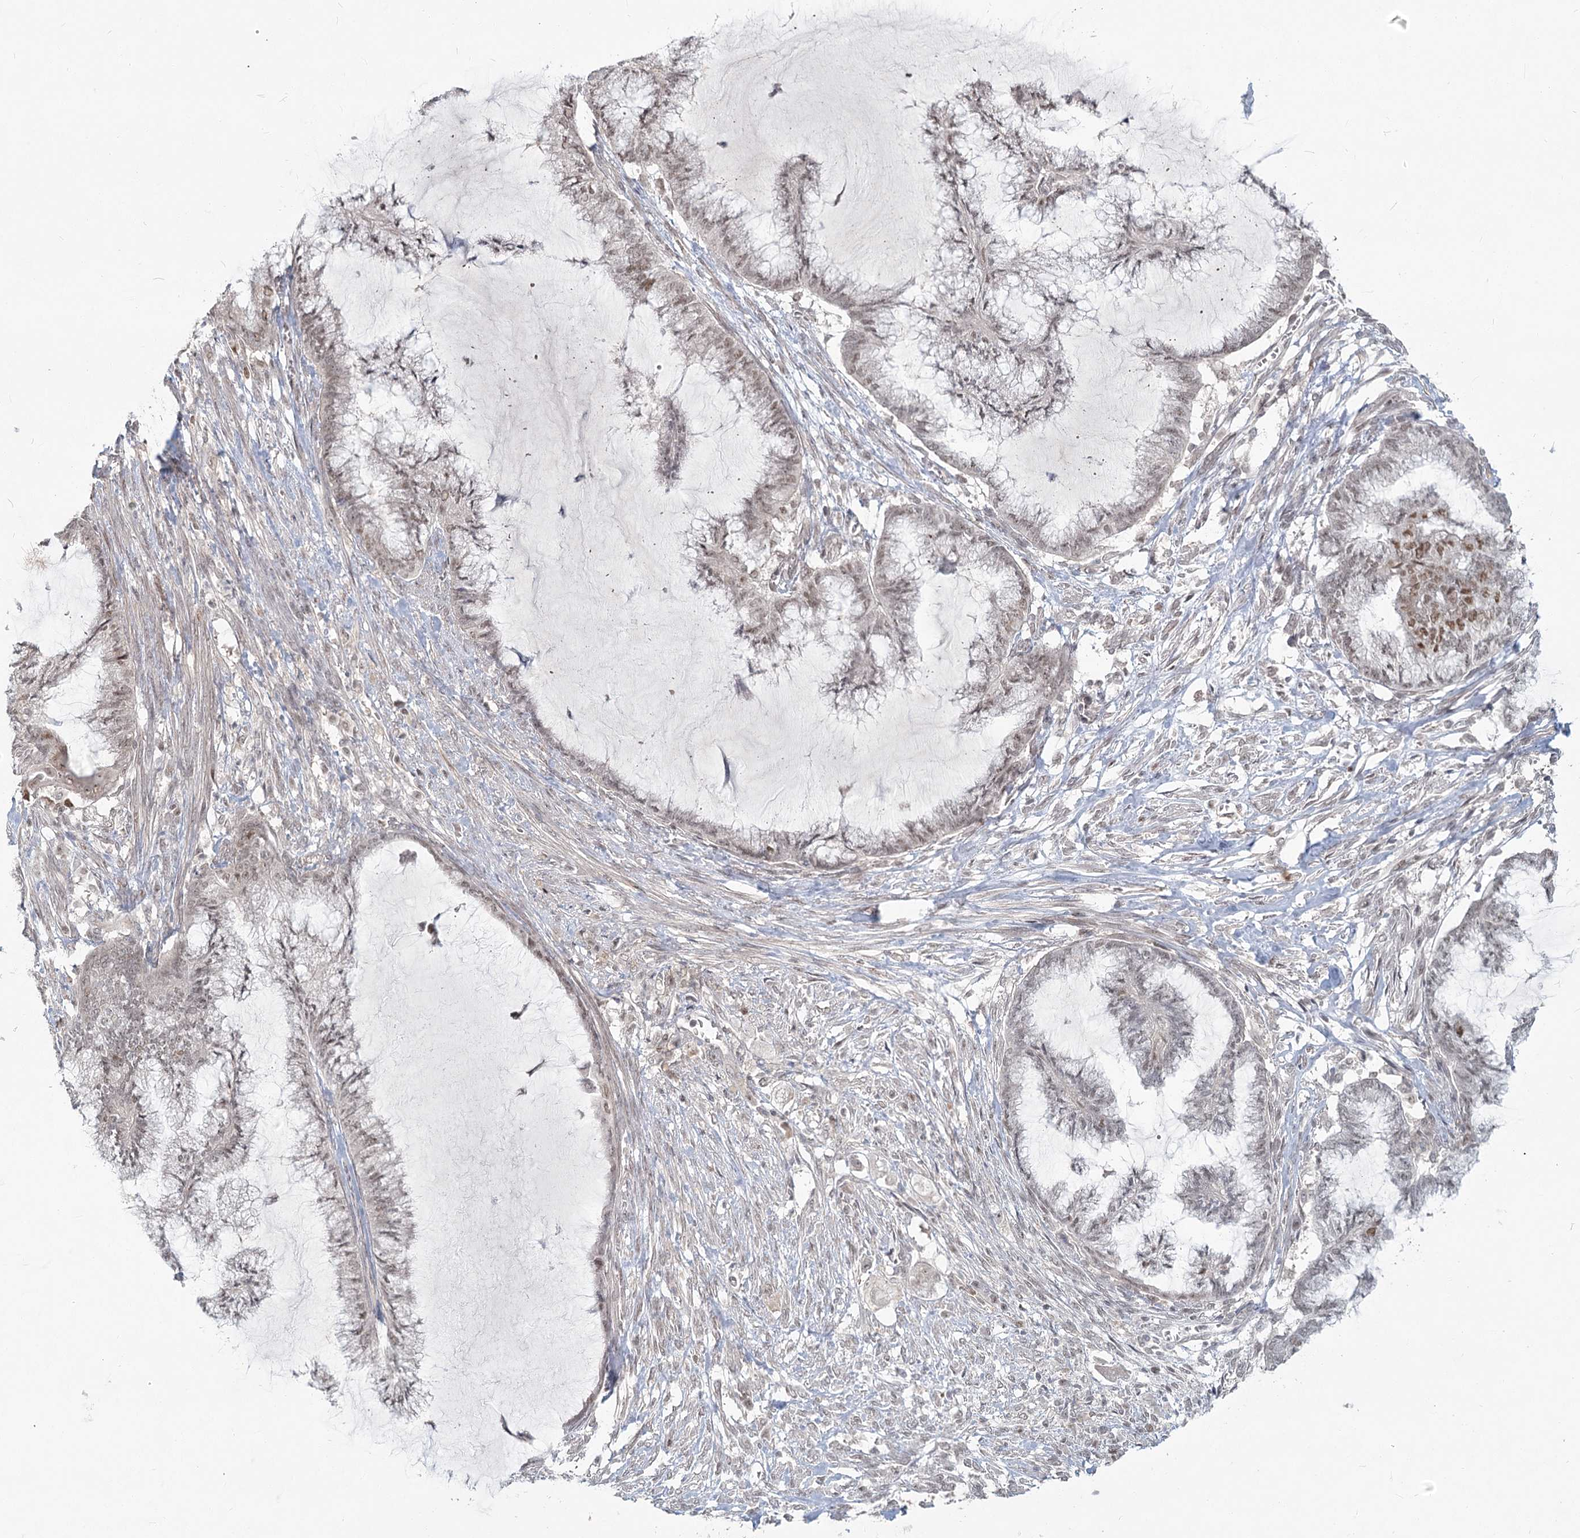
{"staining": {"intensity": "weak", "quantity": "<25%", "location": "nuclear"}, "tissue": "endometrial cancer", "cell_type": "Tumor cells", "image_type": "cancer", "snomed": [{"axis": "morphology", "description": "Adenocarcinoma, NOS"}, {"axis": "topography", "description": "Endometrium"}], "caption": "Endometrial cancer was stained to show a protein in brown. There is no significant expression in tumor cells. The staining is performed using DAB brown chromogen with nuclei counter-stained in using hematoxylin.", "gene": "R3HCC1L", "patient": {"sex": "female", "age": 86}}